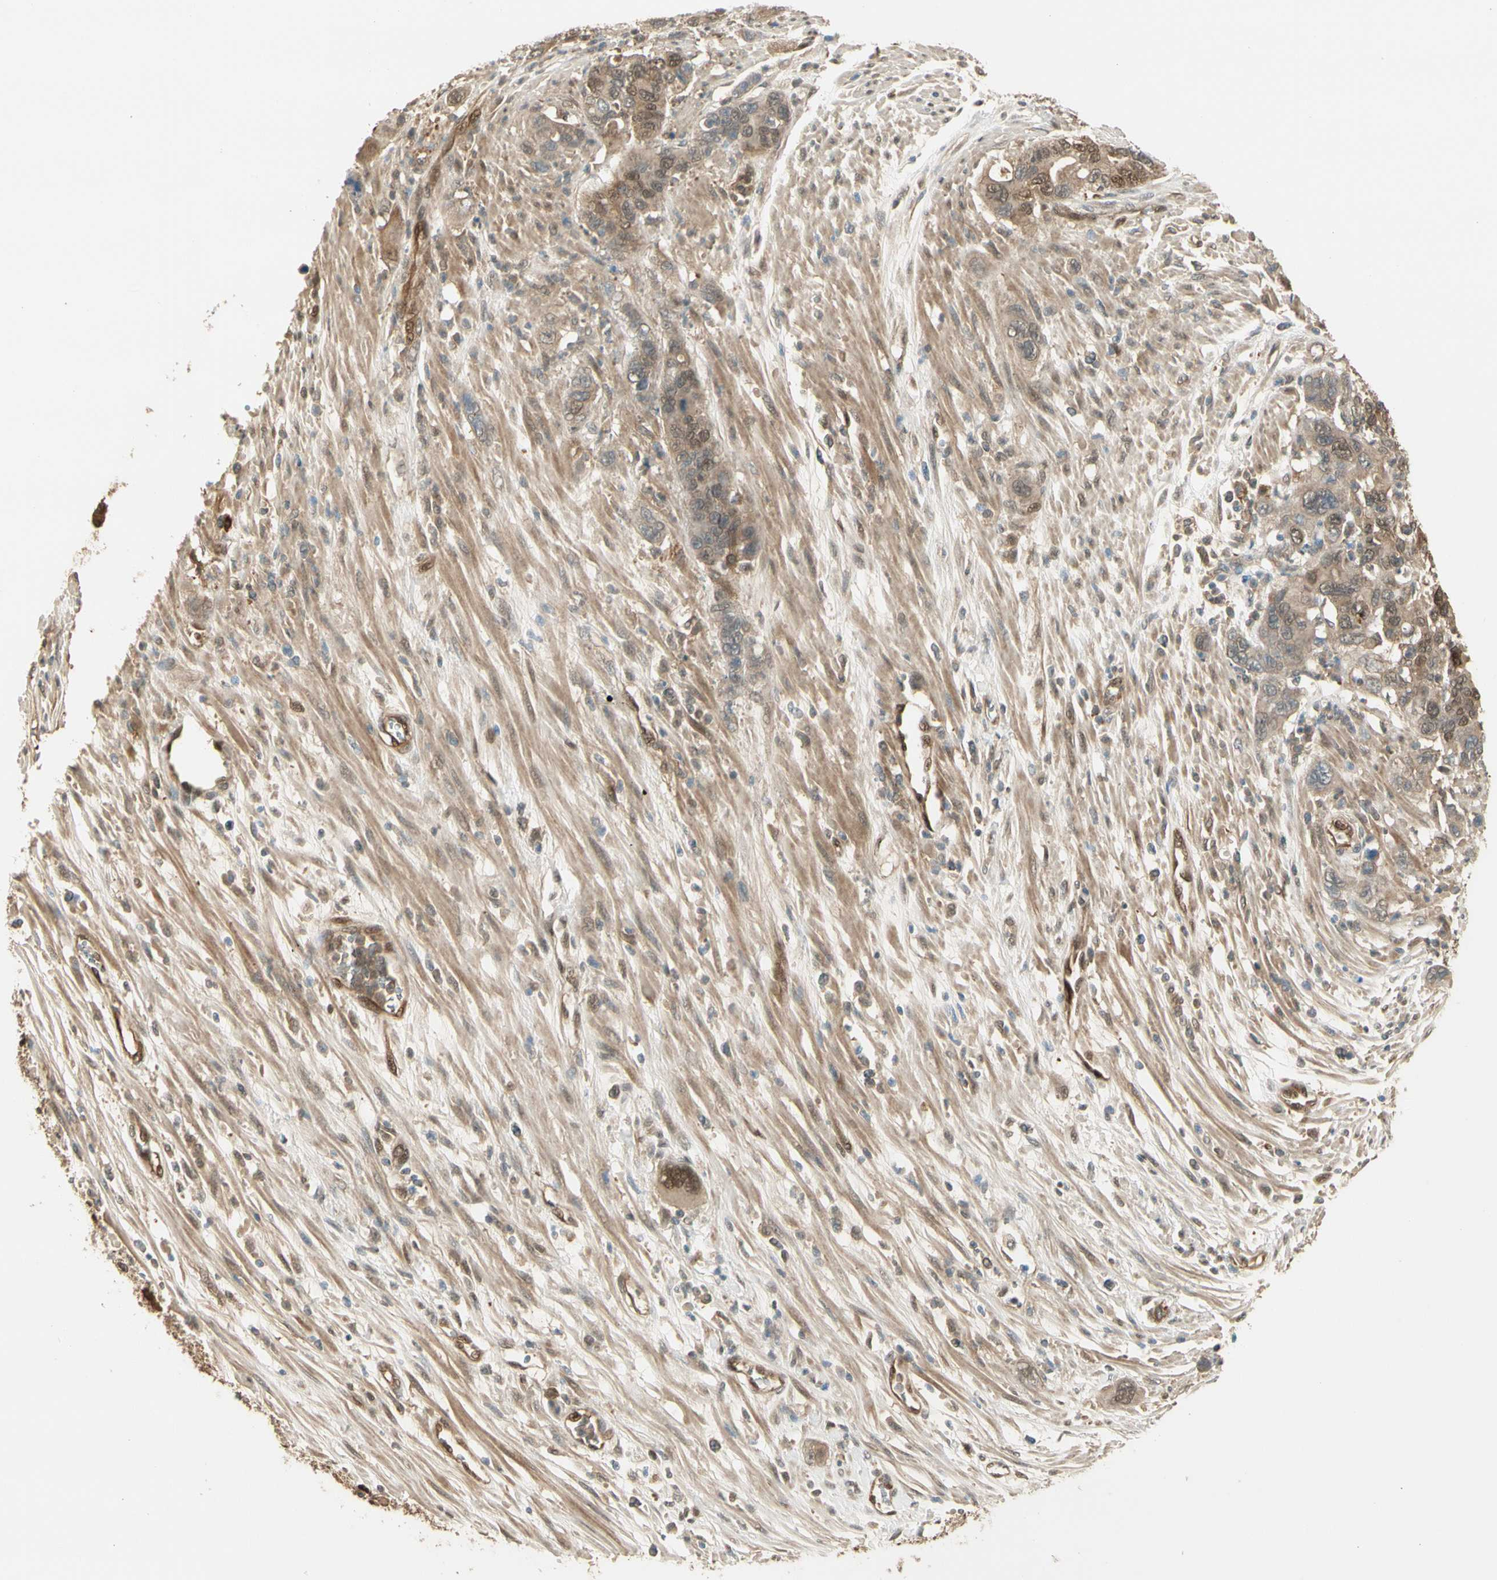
{"staining": {"intensity": "moderate", "quantity": ">75%", "location": "cytoplasmic/membranous,nuclear"}, "tissue": "pancreatic cancer", "cell_type": "Tumor cells", "image_type": "cancer", "snomed": [{"axis": "morphology", "description": "Adenocarcinoma, NOS"}, {"axis": "topography", "description": "Pancreas"}], "caption": "This is an image of IHC staining of adenocarcinoma (pancreatic), which shows moderate expression in the cytoplasmic/membranous and nuclear of tumor cells.", "gene": "SERPINB6", "patient": {"sex": "female", "age": 71}}